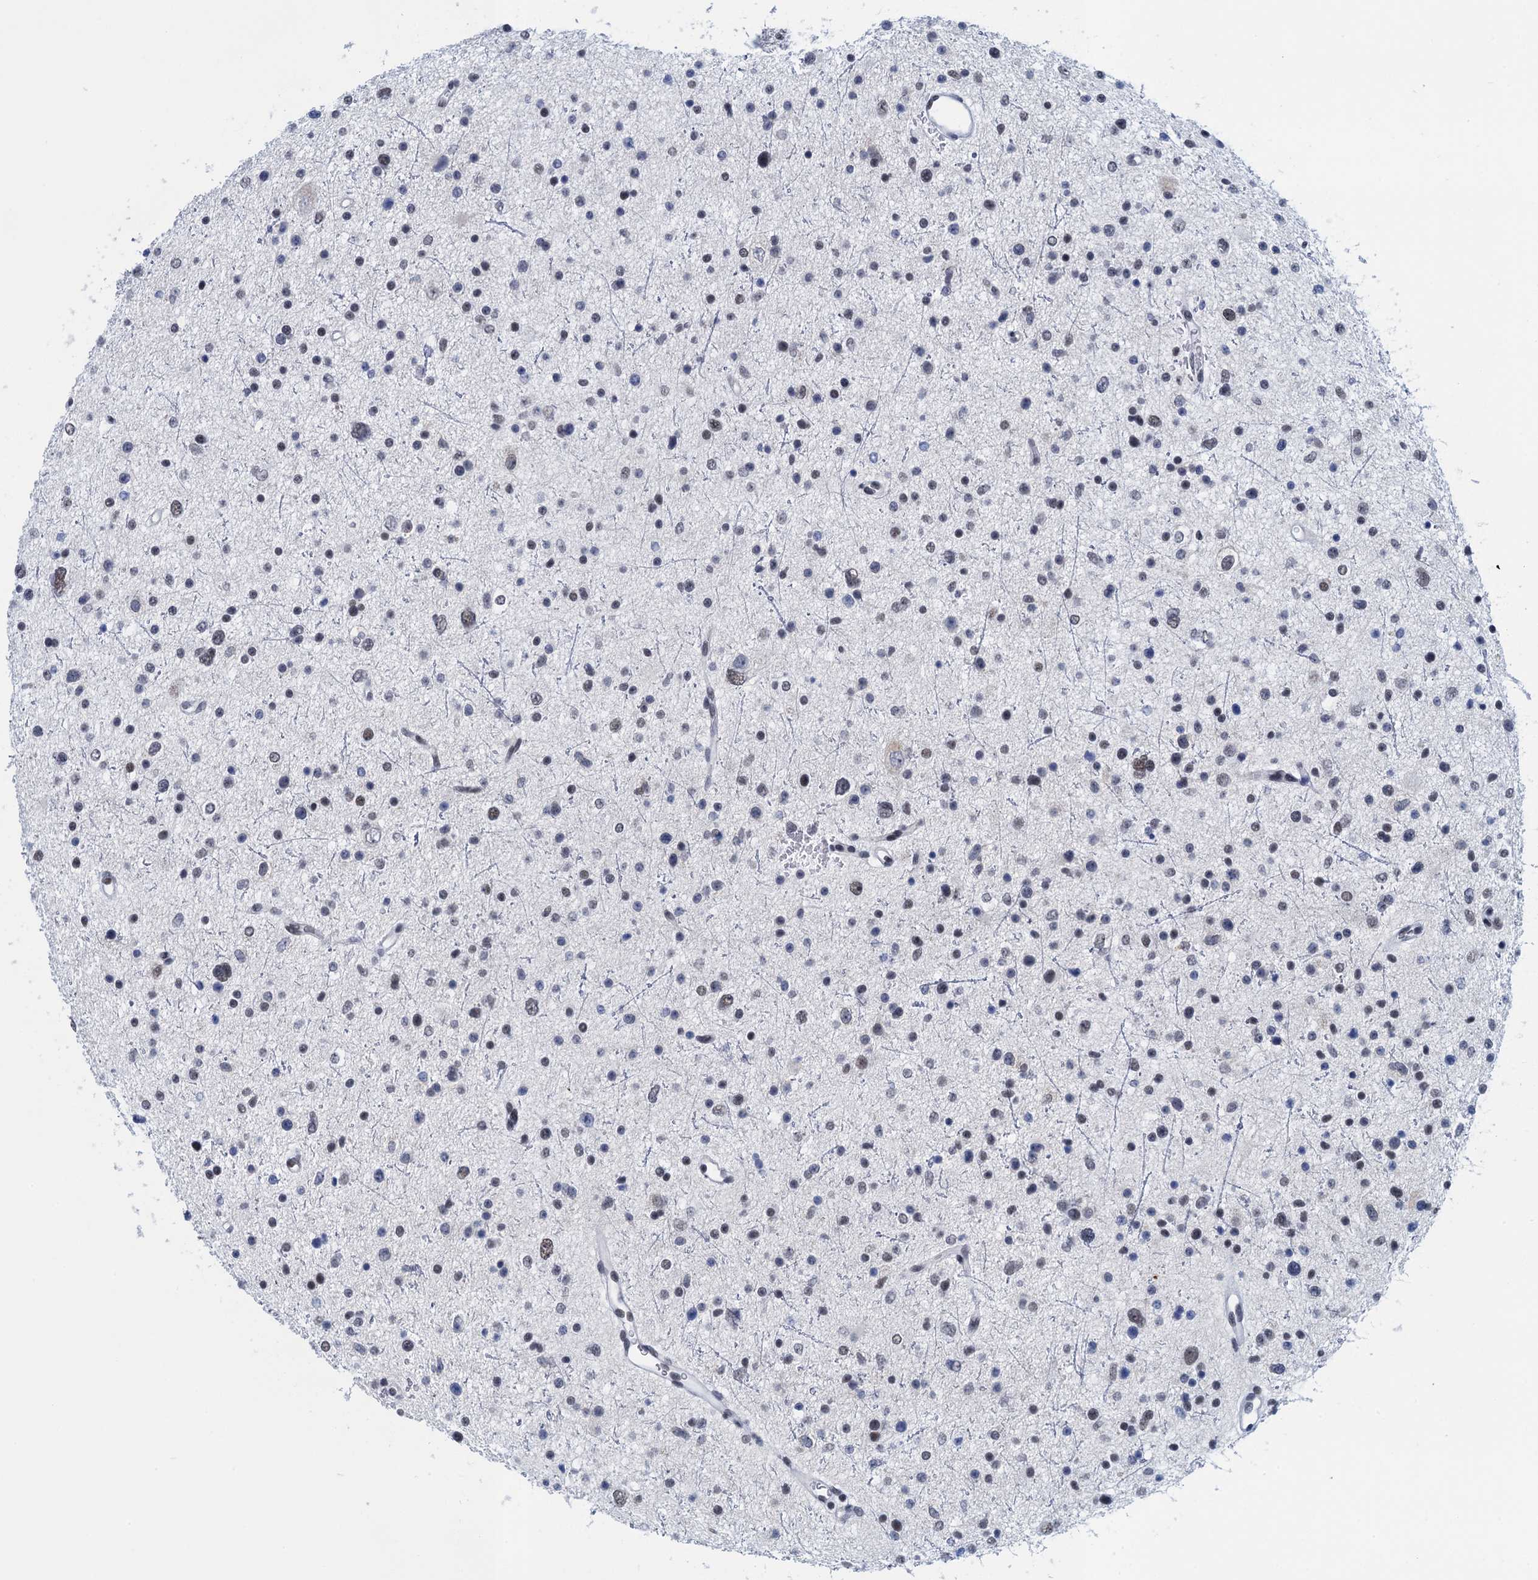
{"staining": {"intensity": "weak", "quantity": "<25%", "location": "nuclear"}, "tissue": "glioma", "cell_type": "Tumor cells", "image_type": "cancer", "snomed": [{"axis": "morphology", "description": "Glioma, malignant, Low grade"}, {"axis": "topography", "description": "Brain"}], "caption": "Immunohistochemical staining of human malignant glioma (low-grade) shows no significant expression in tumor cells.", "gene": "EPS8L1", "patient": {"sex": "female", "age": 37}}